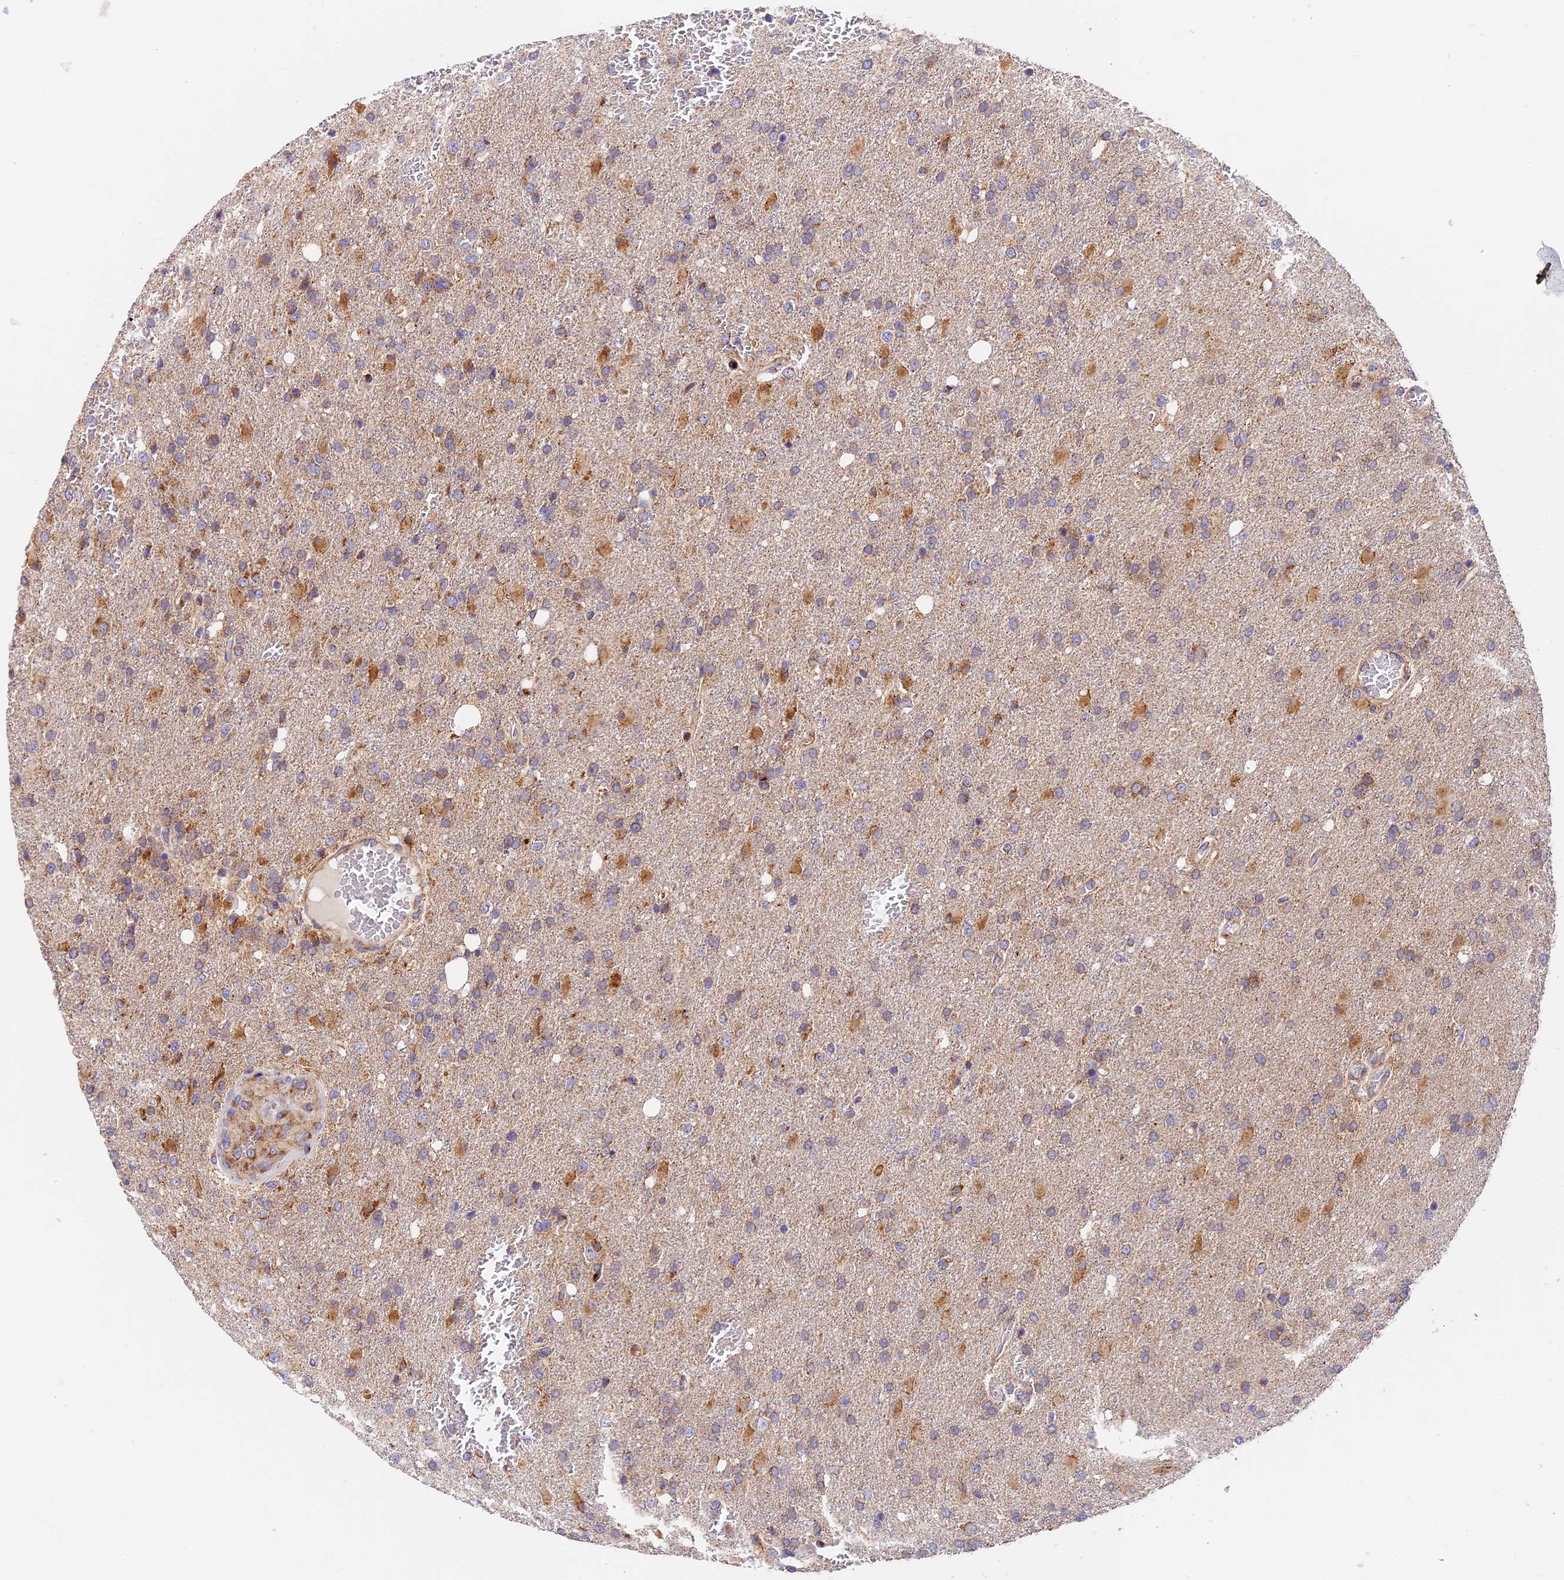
{"staining": {"intensity": "moderate", "quantity": ">75%", "location": "cytoplasmic/membranous"}, "tissue": "glioma", "cell_type": "Tumor cells", "image_type": "cancer", "snomed": [{"axis": "morphology", "description": "Glioma, malignant, High grade"}, {"axis": "topography", "description": "Brain"}], "caption": "Immunohistochemical staining of human glioma demonstrates medium levels of moderate cytoplasmic/membranous staining in about >75% of tumor cells.", "gene": "MRAS", "patient": {"sex": "female", "age": 74}}